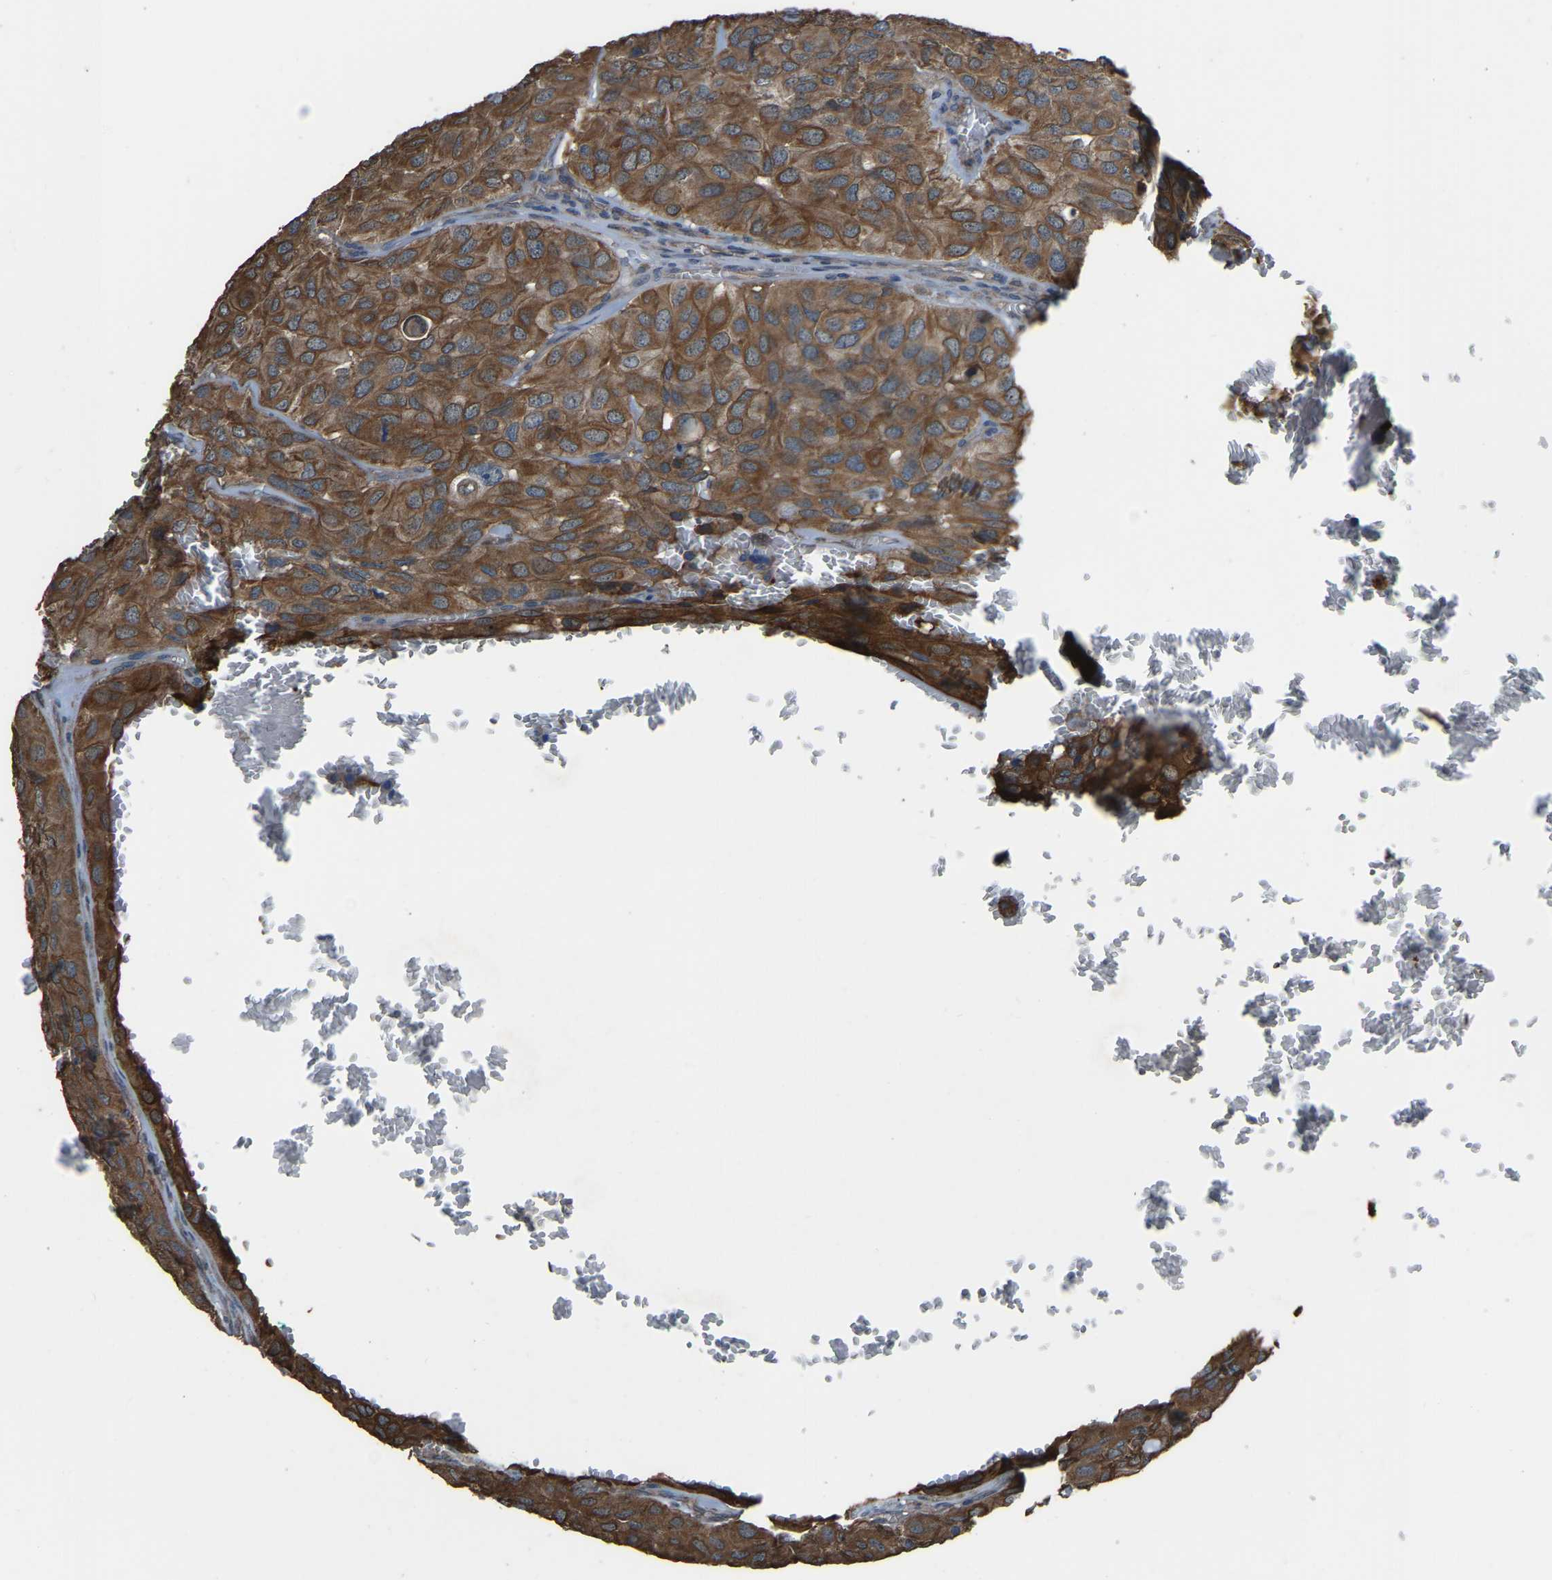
{"staining": {"intensity": "moderate", "quantity": ">75%", "location": "cytoplasmic/membranous"}, "tissue": "head and neck cancer", "cell_type": "Tumor cells", "image_type": "cancer", "snomed": [{"axis": "morphology", "description": "Adenocarcinoma, NOS"}, {"axis": "topography", "description": "Salivary gland, NOS"}, {"axis": "topography", "description": "Head-Neck"}], "caption": "Immunohistochemistry (DAB) staining of human adenocarcinoma (head and neck) reveals moderate cytoplasmic/membranous protein expression in approximately >75% of tumor cells. Immunohistochemistry stains the protein in brown and the nuclei are stained blue.", "gene": "SLC4A2", "patient": {"sex": "female", "age": 76}}